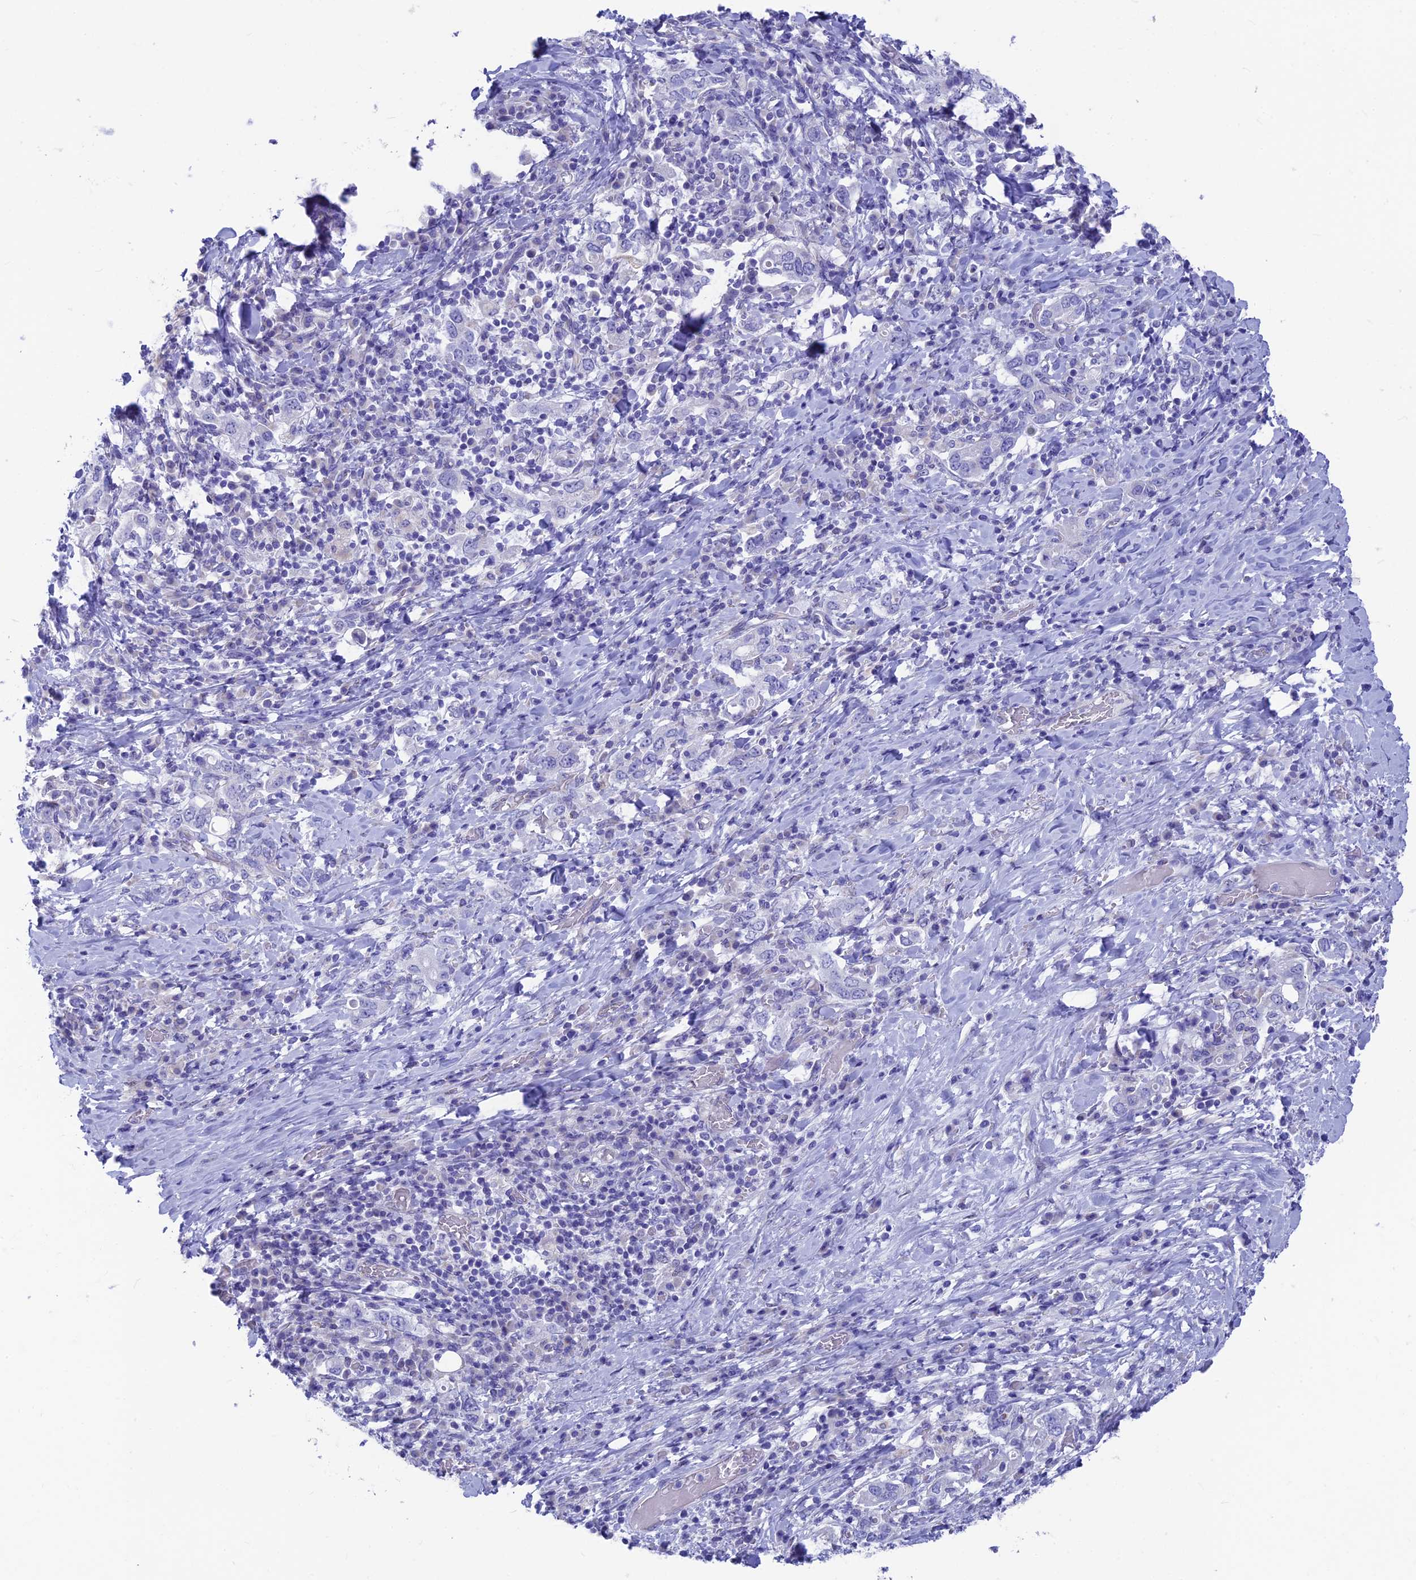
{"staining": {"intensity": "negative", "quantity": "none", "location": "none"}, "tissue": "stomach cancer", "cell_type": "Tumor cells", "image_type": "cancer", "snomed": [{"axis": "morphology", "description": "Adenocarcinoma, NOS"}, {"axis": "topography", "description": "Stomach, upper"}, {"axis": "topography", "description": "Stomach"}], "caption": "This is an immunohistochemistry histopathology image of stomach adenocarcinoma. There is no expression in tumor cells.", "gene": "GNGT2", "patient": {"sex": "male", "age": 62}}